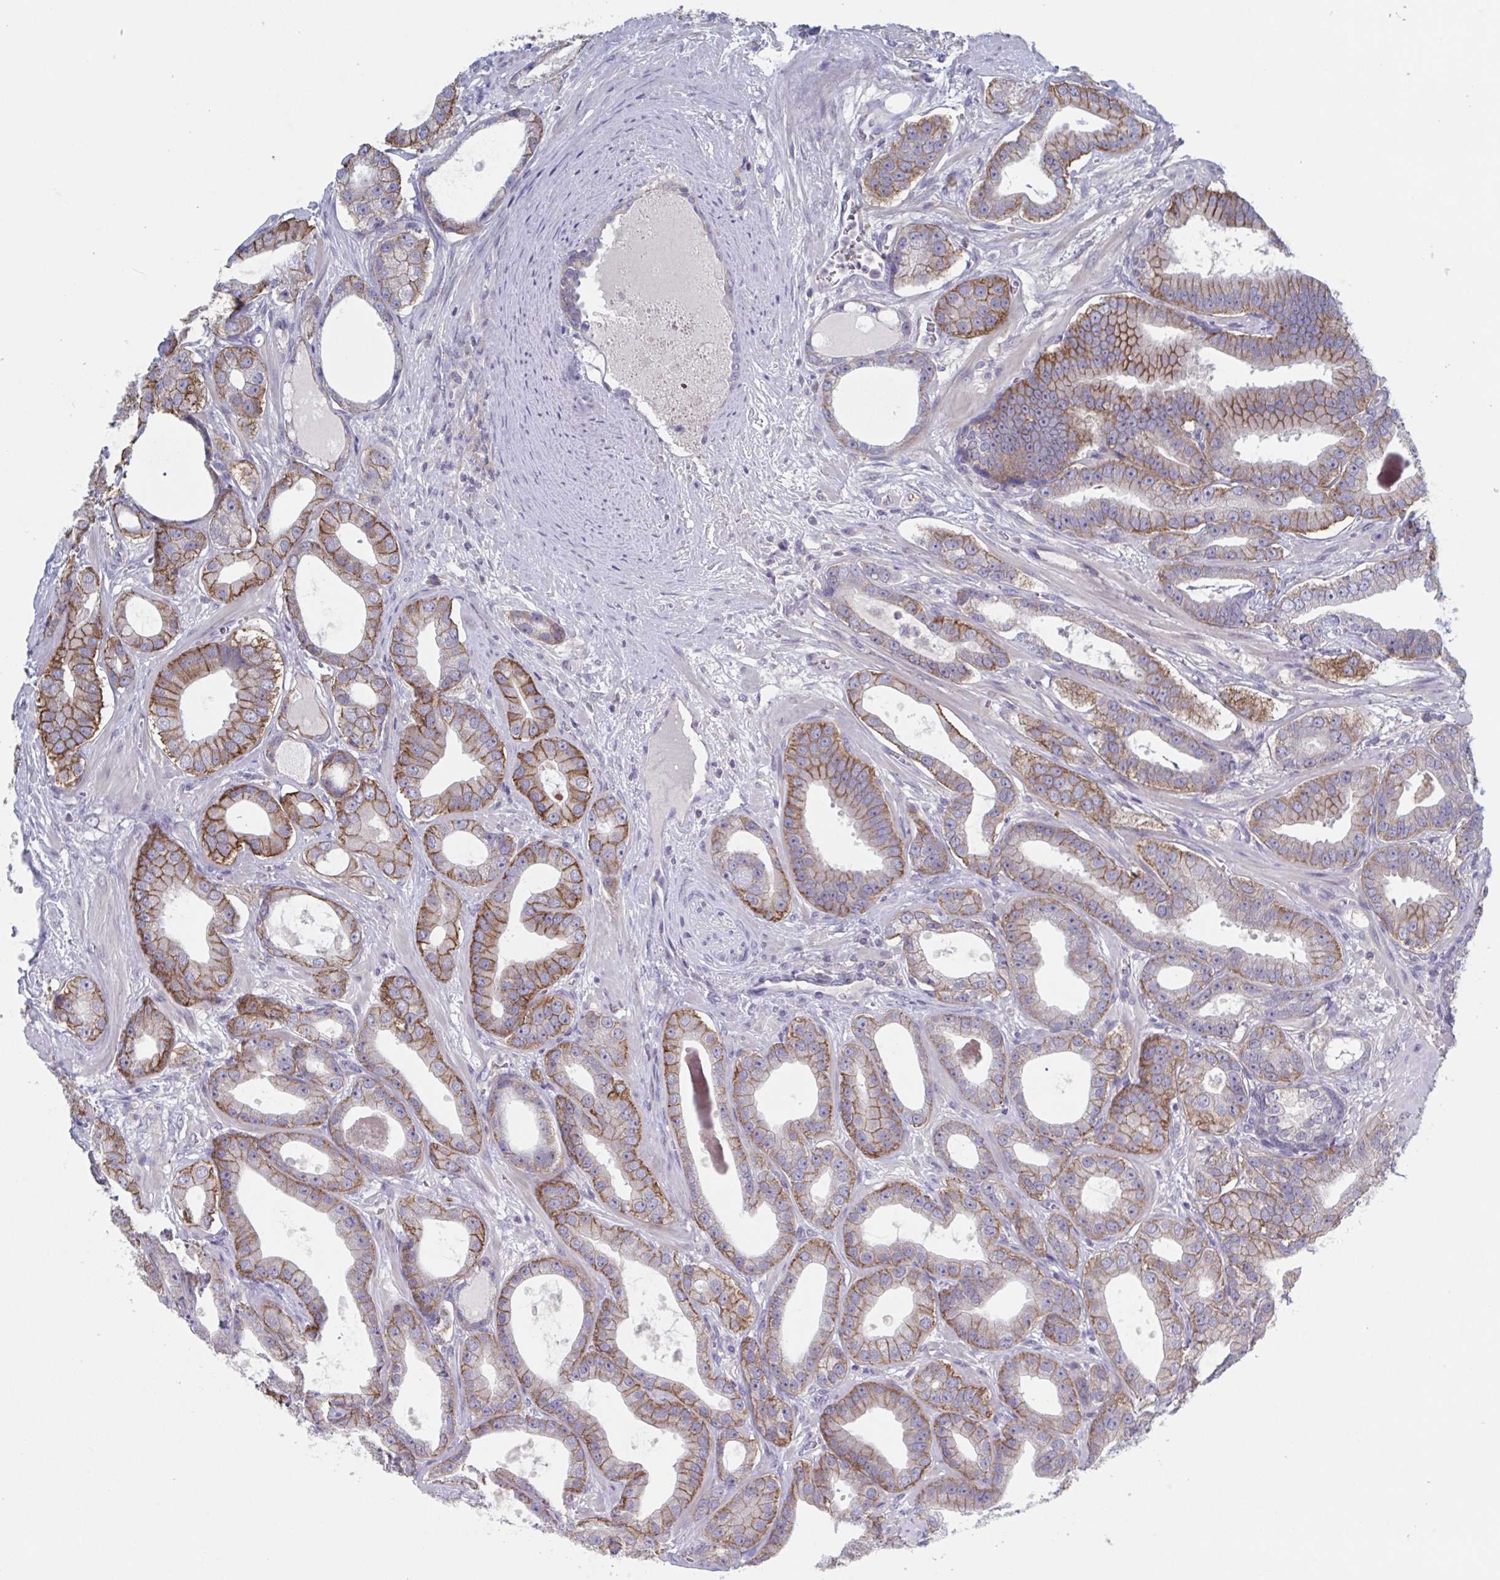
{"staining": {"intensity": "moderate", "quantity": ">75%", "location": "cytoplasmic/membranous"}, "tissue": "prostate cancer", "cell_type": "Tumor cells", "image_type": "cancer", "snomed": [{"axis": "morphology", "description": "Adenocarcinoma, High grade"}, {"axis": "topography", "description": "Prostate"}], "caption": "Protein staining reveals moderate cytoplasmic/membranous positivity in about >75% of tumor cells in prostate high-grade adenocarcinoma. (DAB (3,3'-diaminobenzidine) = brown stain, brightfield microscopy at high magnification).", "gene": "STK26", "patient": {"sex": "male", "age": 65}}